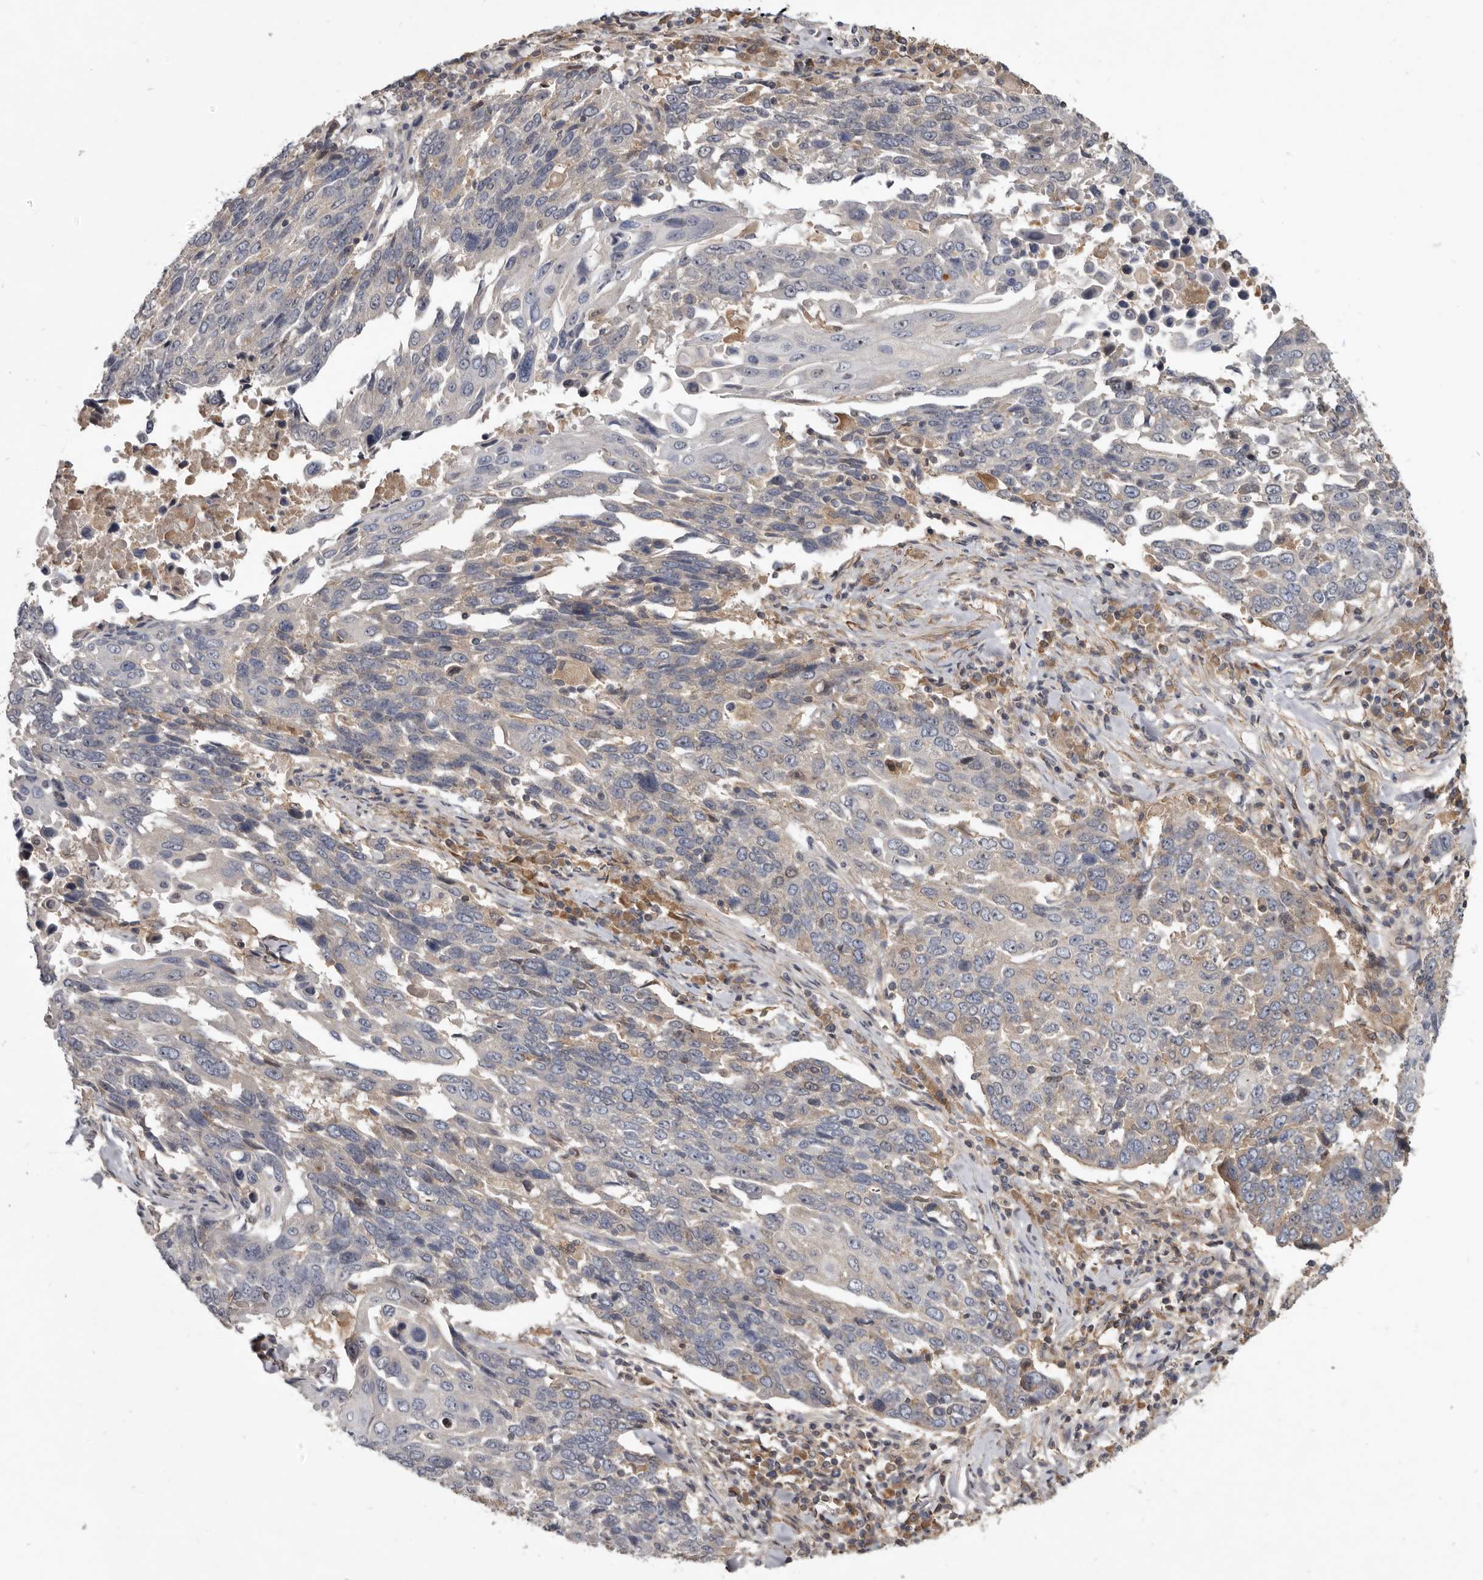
{"staining": {"intensity": "negative", "quantity": "none", "location": "none"}, "tissue": "lung cancer", "cell_type": "Tumor cells", "image_type": "cancer", "snomed": [{"axis": "morphology", "description": "Squamous cell carcinoma, NOS"}, {"axis": "topography", "description": "Lung"}], "caption": "IHC of lung cancer (squamous cell carcinoma) displays no staining in tumor cells.", "gene": "TTC39A", "patient": {"sex": "male", "age": 66}}